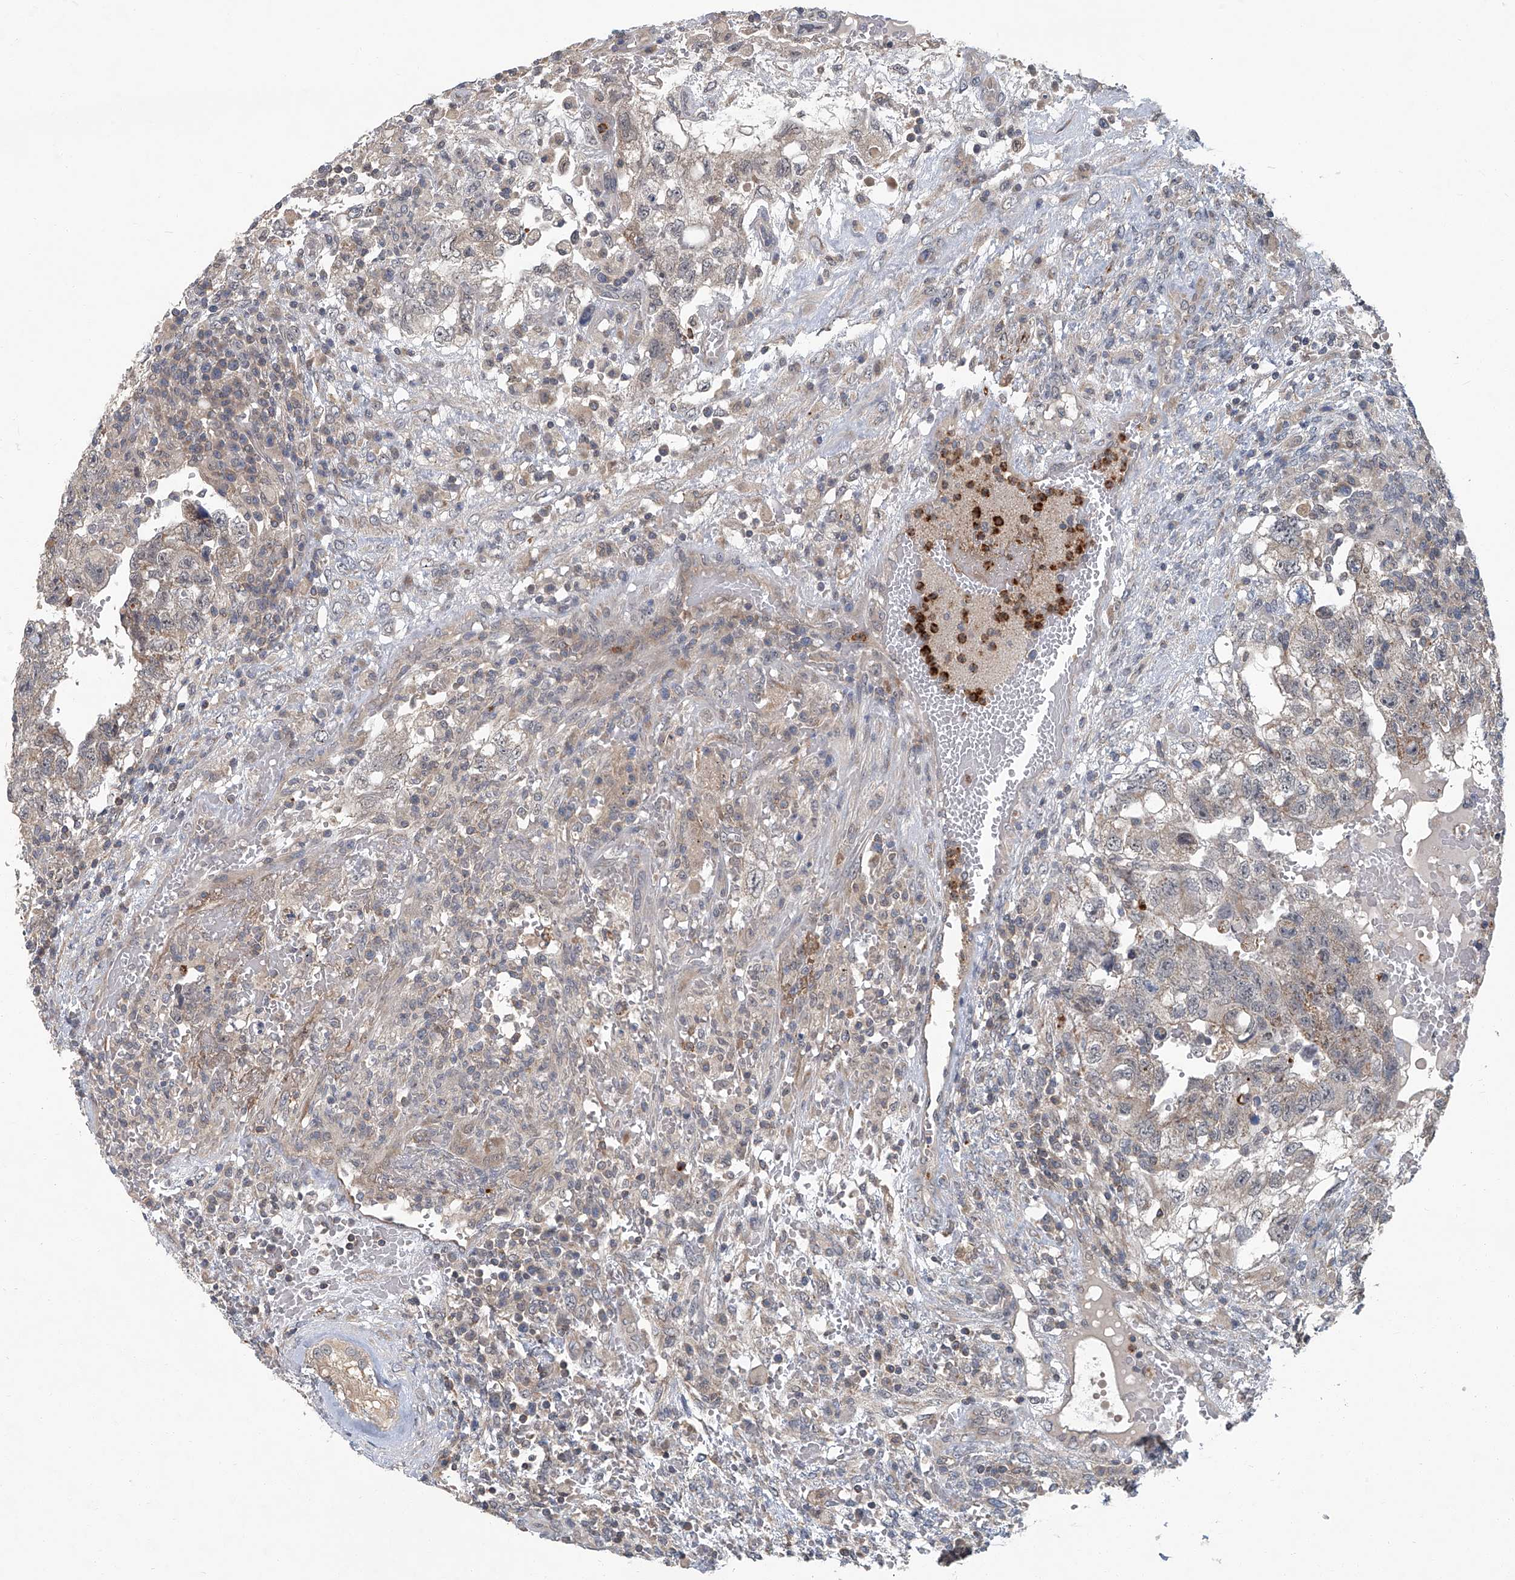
{"staining": {"intensity": "weak", "quantity": "<25%", "location": "cytoplasmic/membranous"}, "tissue": "testis cancer", "cell_type": "Tumor cells", "image_type": "cancer", "snomed": [{"axis": "morphology", "description": "Carcinoma, Embryonal, NOS"}, {"axis": "topography", "description": "Testis"}], "caption": "Image shows no protein staining in tumor cells of testis cancer tissue.", "gene": "AKNAD1", "patient": {"sex": "male", "age": 36}}